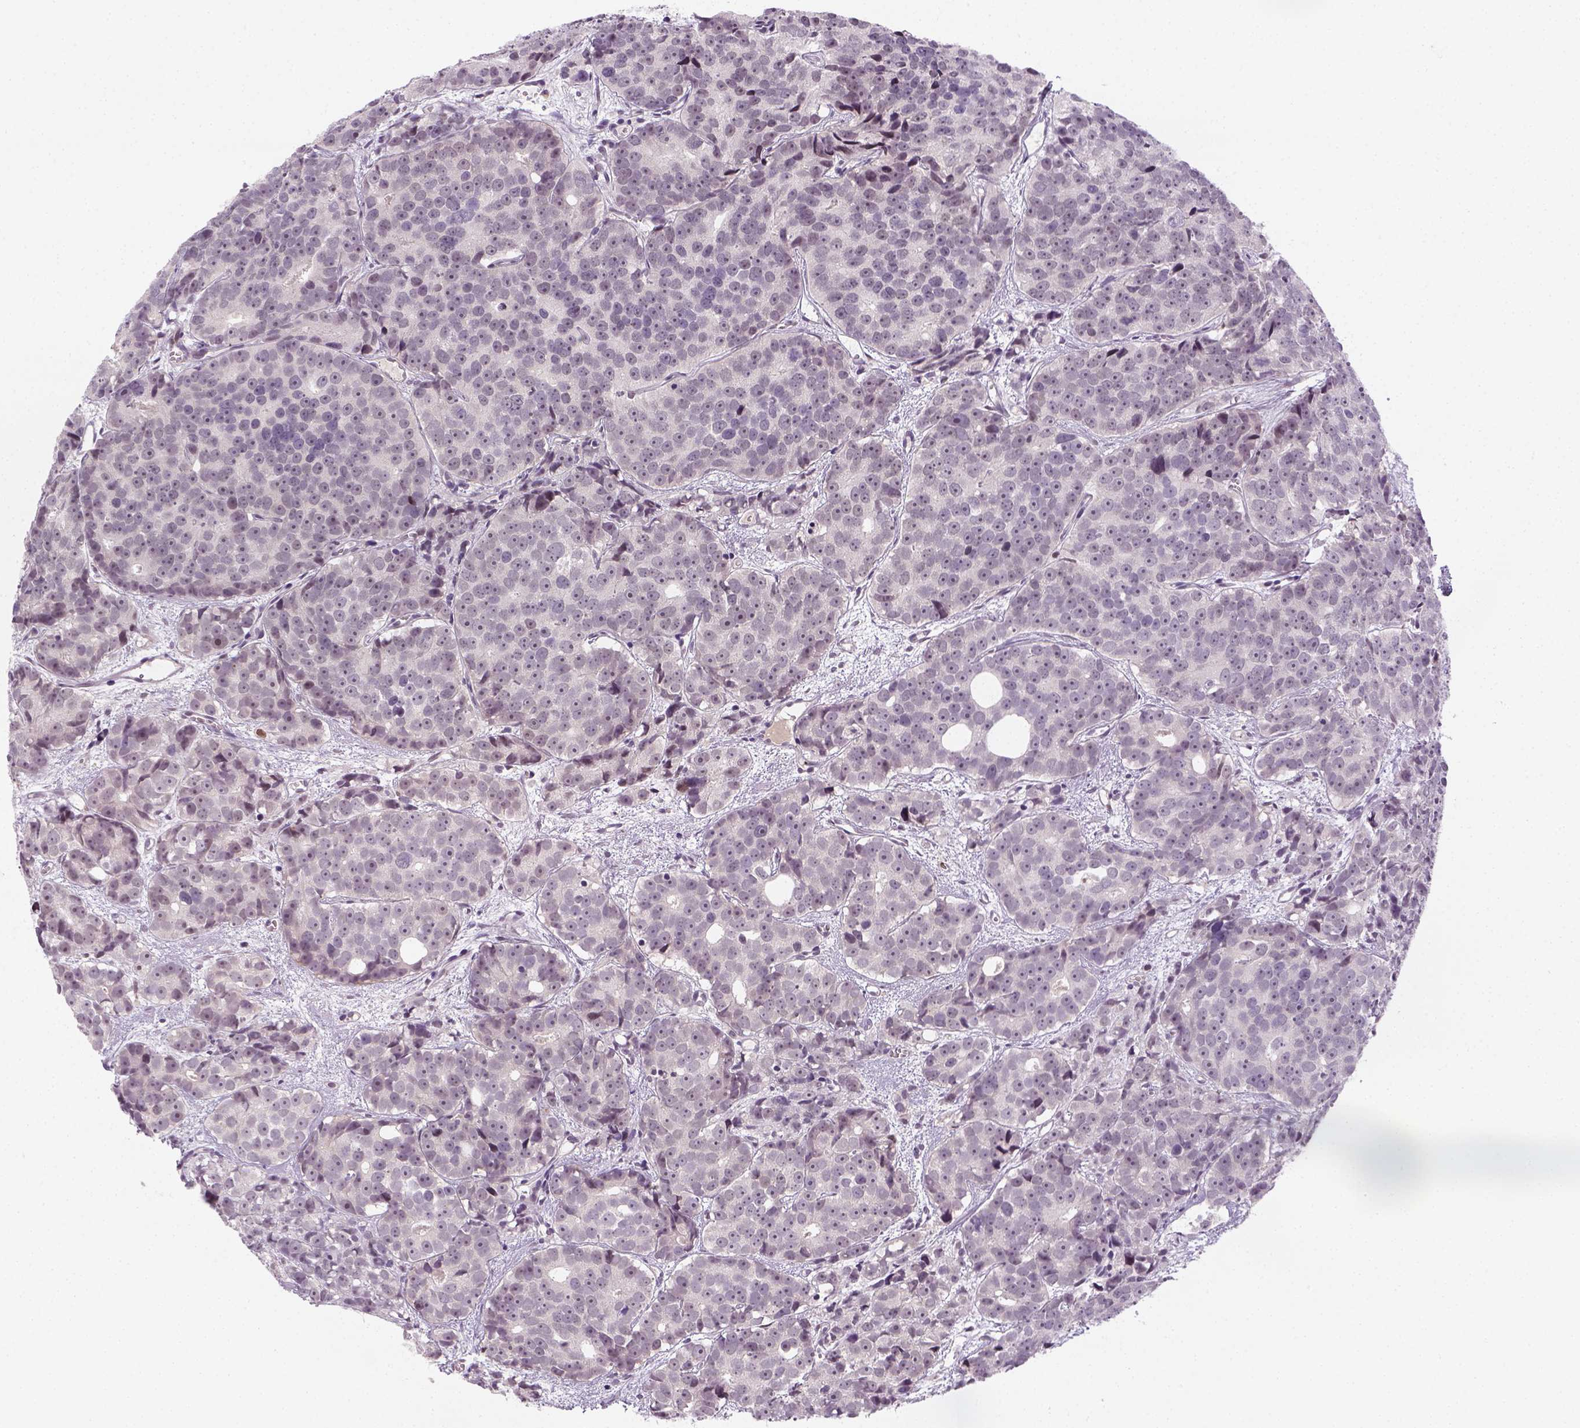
{"staining": {"intensity": "negative", "quantity": "none", "location": "none"}, "tissue": "prostate cancer", "cell_type": "Tumor cells", "image_type": "cancer", "snomed": [{"axis": "morphology", "description": "Adenocarcinoma, High grade"}, {"axis": "topography", "description": "Prostate"}], "caption": "IHC image of prostate adenocarcinoma (high-grade) stained for a protein (brown), which displays no positivity in tumor cells.", "gene": "MAGEB3", "patient": {"sex": "male", "age": 77}}